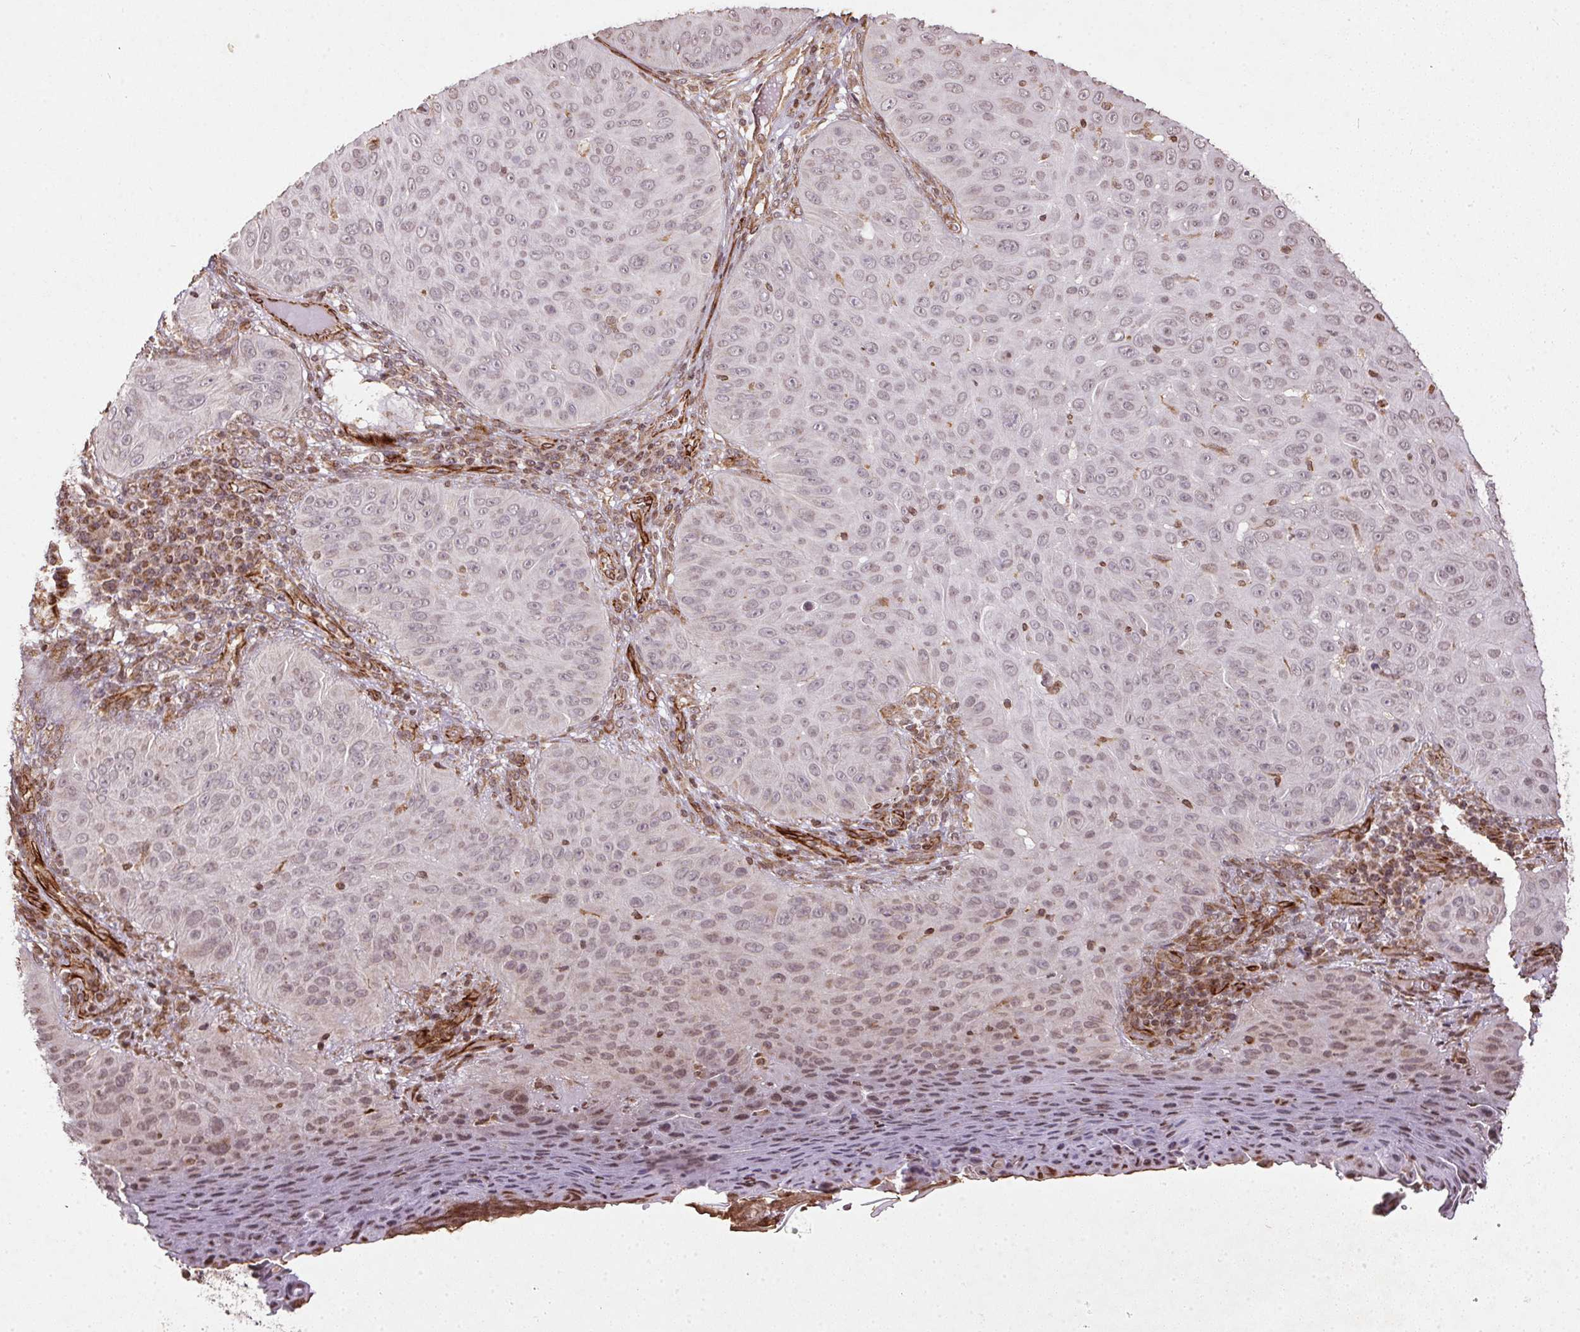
{"staining": {"intensity": "weak", "quantity": "<25%", "location": "cytoplasmic/membranous"}, "tissue": "skin cancer", "cell_type": "Tumor cells", "image_type": "cancer", "snomed": [{"axis": "morphology", "description": "Squamous cell carcinoma, NOS"}, {"axis": "topography", "description": "Skin"}], "caption": "Immunohistochemical staining of squamous cell carcinoma (skin) exhibits no significant expression in tumor cells.", "gene": "SPRED2", "patient": {"sex": "male", "age": 82}}